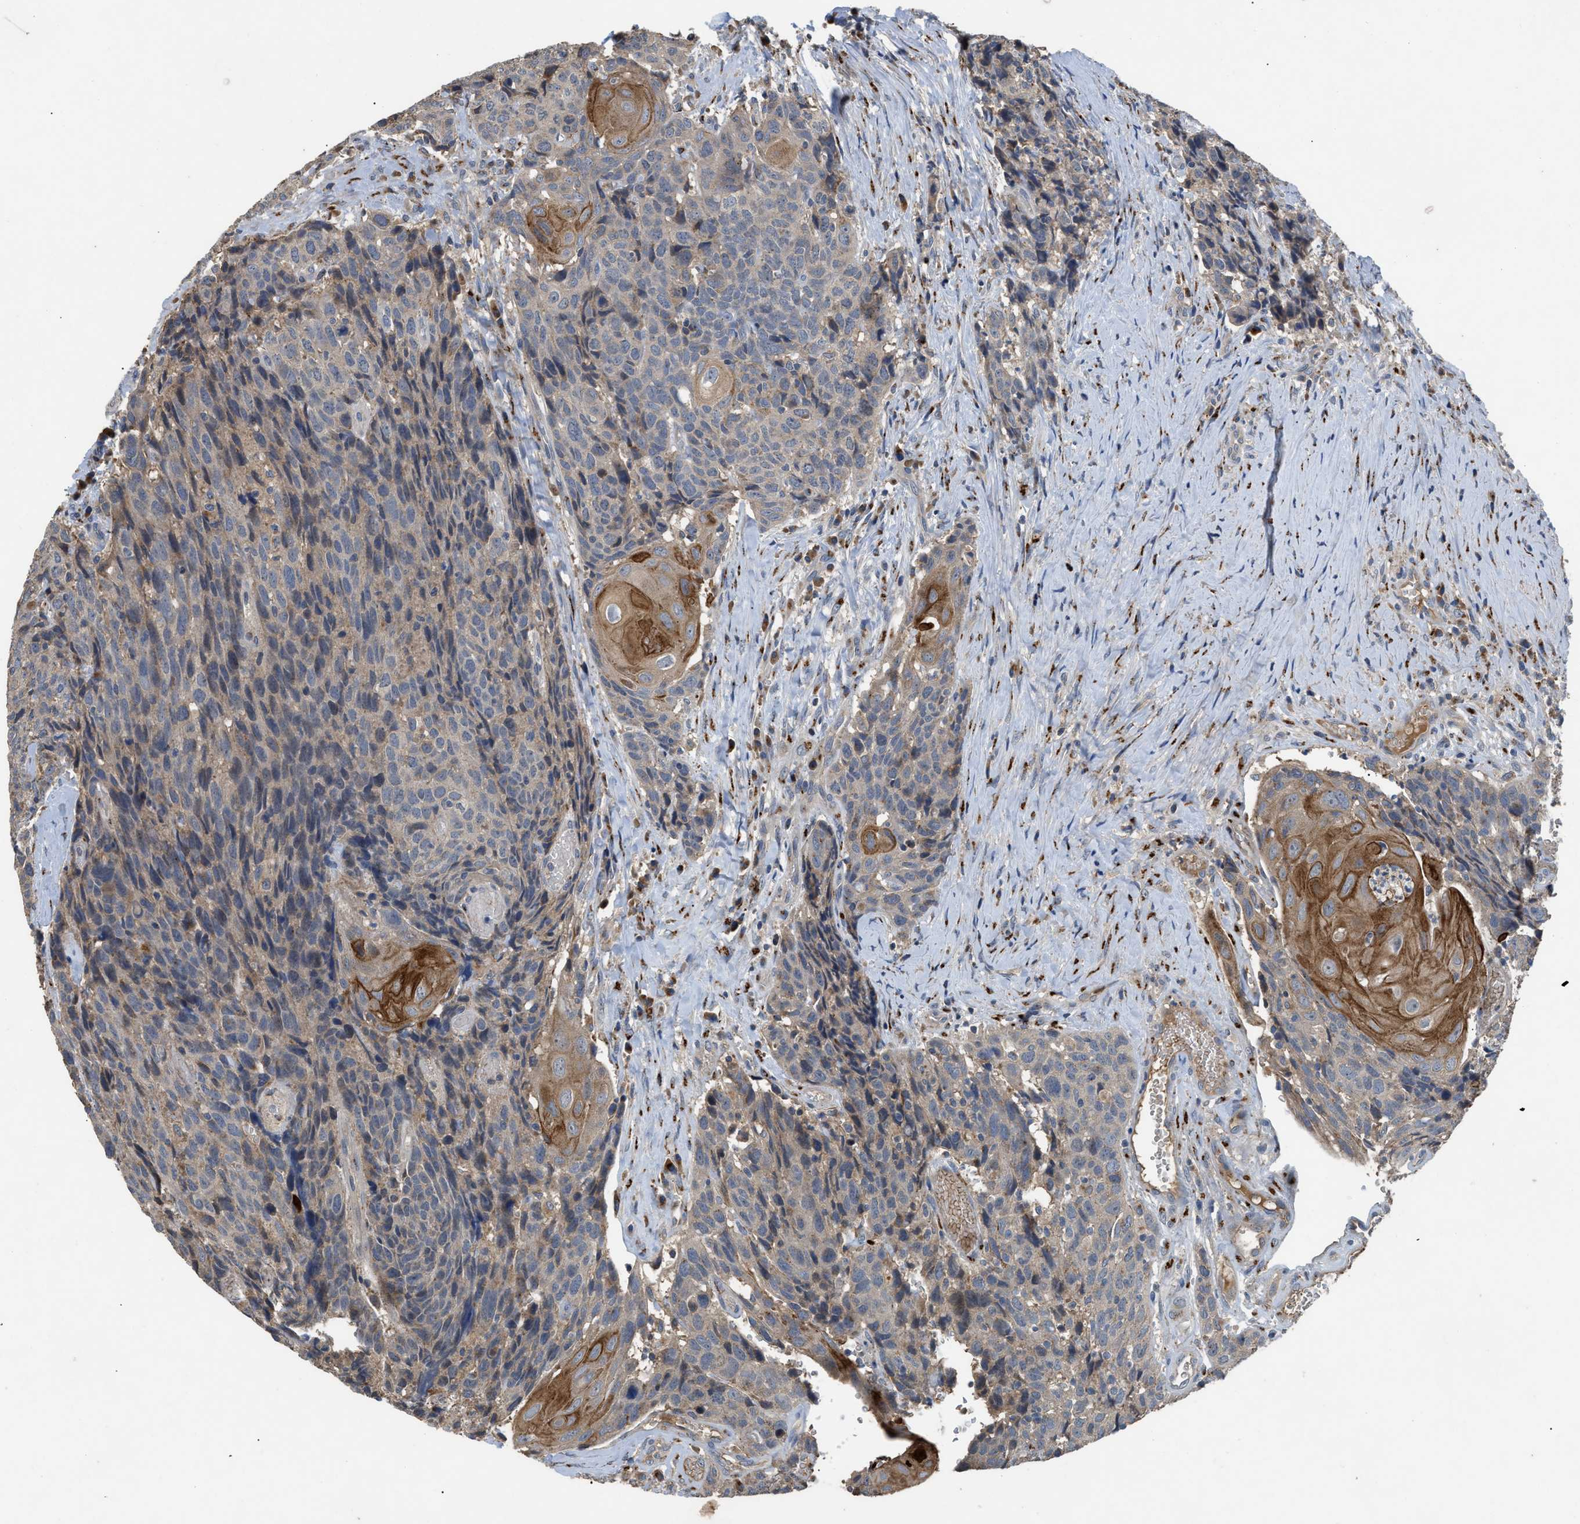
{"staining": {"intensity": "weak", "quantity": ">75%", "location": "cytoplasmic/membranous"}, "tissue": "head and neck cancer", "cell_type": "Tumor cells", "image_type": "cancer", "snomed": [{"axis": "morphology", "description": "Squamous cell carcinoma, NOS"}, {"axis": "topography", "description": "Head-Neck"}], "caption": "IHC micrograph of neoplastic tissue: human head and neck cancer stained using immunohistochemistry displays low levels of weak protein expression localized specifically in the cytoplasmic/membranous of tumor cells, appearing as a cytoplasmic/membranous brown color.", "gene": "SIK2", "patient": {"sex": "male", "age": 66}}